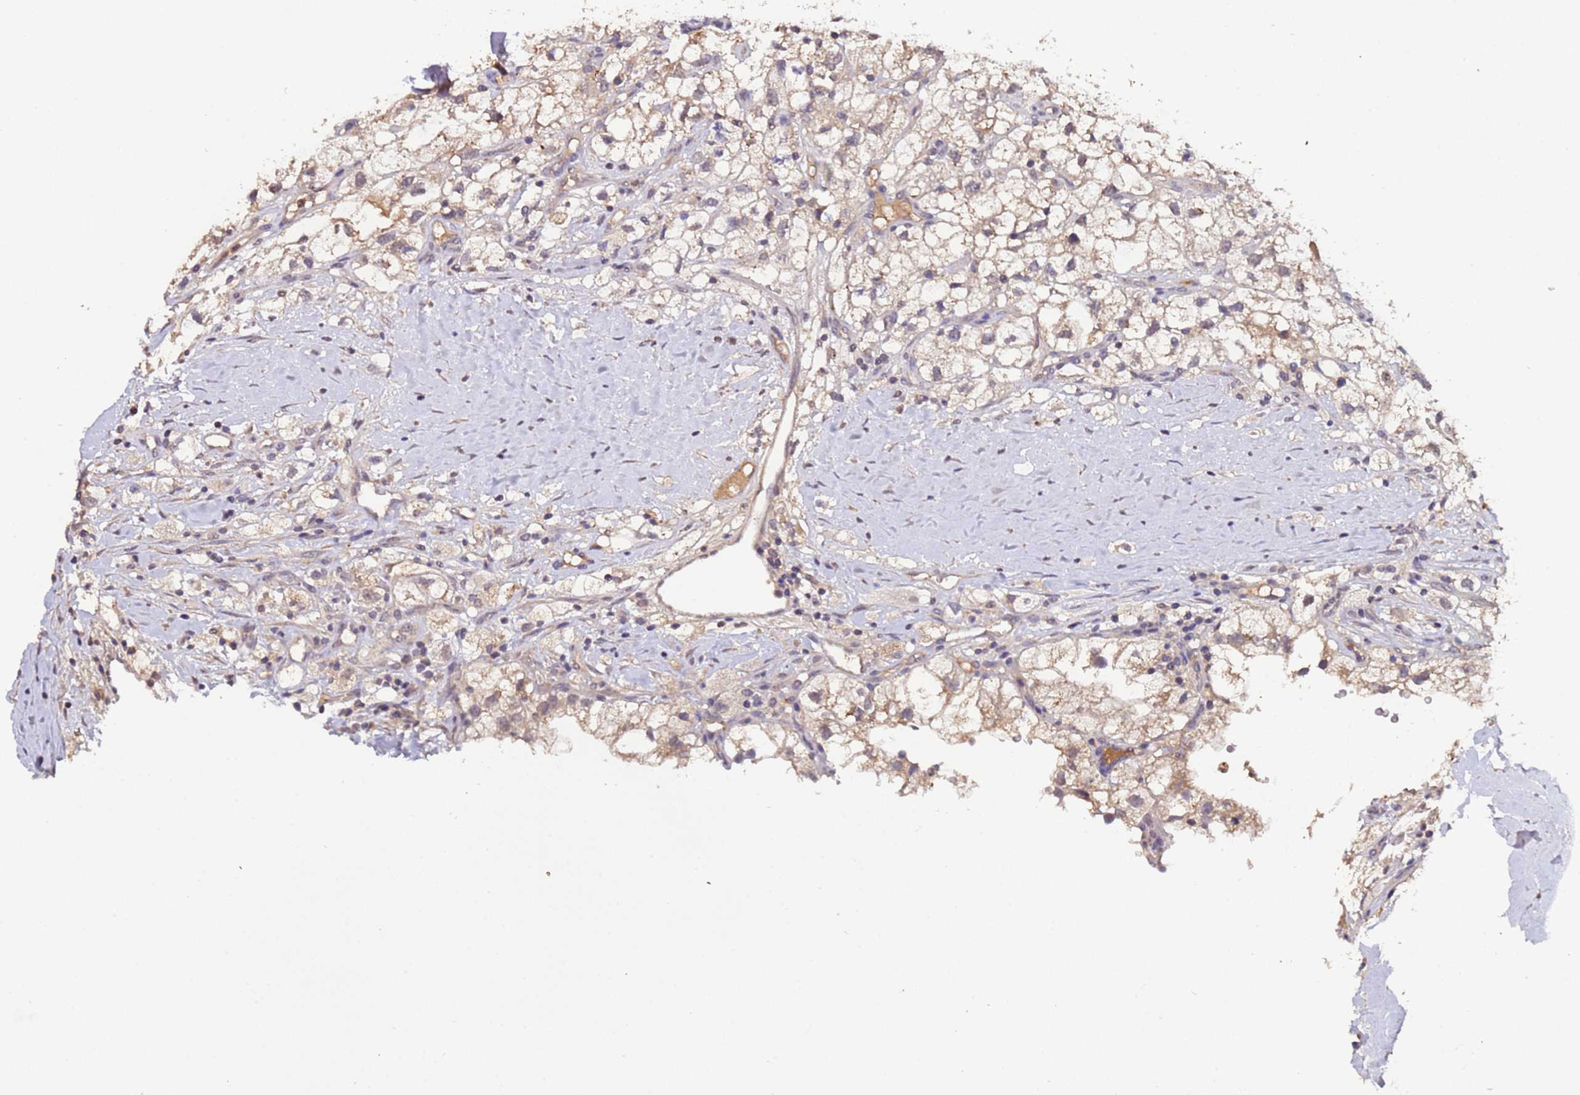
{"staining": {"intensity": "weak", "quantity": "25%-75%", "location": "cytoplasmic/membranous"}, "tissue": "renal cancer", "cell_type": "Tumor cells", "image_type": "cancer", "snomed": [{"axis": "morphology", "description": "Adenocarcinoma, NOS"}, {"axis": "topography", "description": "Kidney"}], "caption": "About 25%-75% of tumor cells in renal adenocarcinoma demonstrate weak cytoplasmic/membranous protein expression as visualized by brown immunohistochemical staining.", "gene": "ZNF248", "patient": {"sex": "male", "age": 59}}